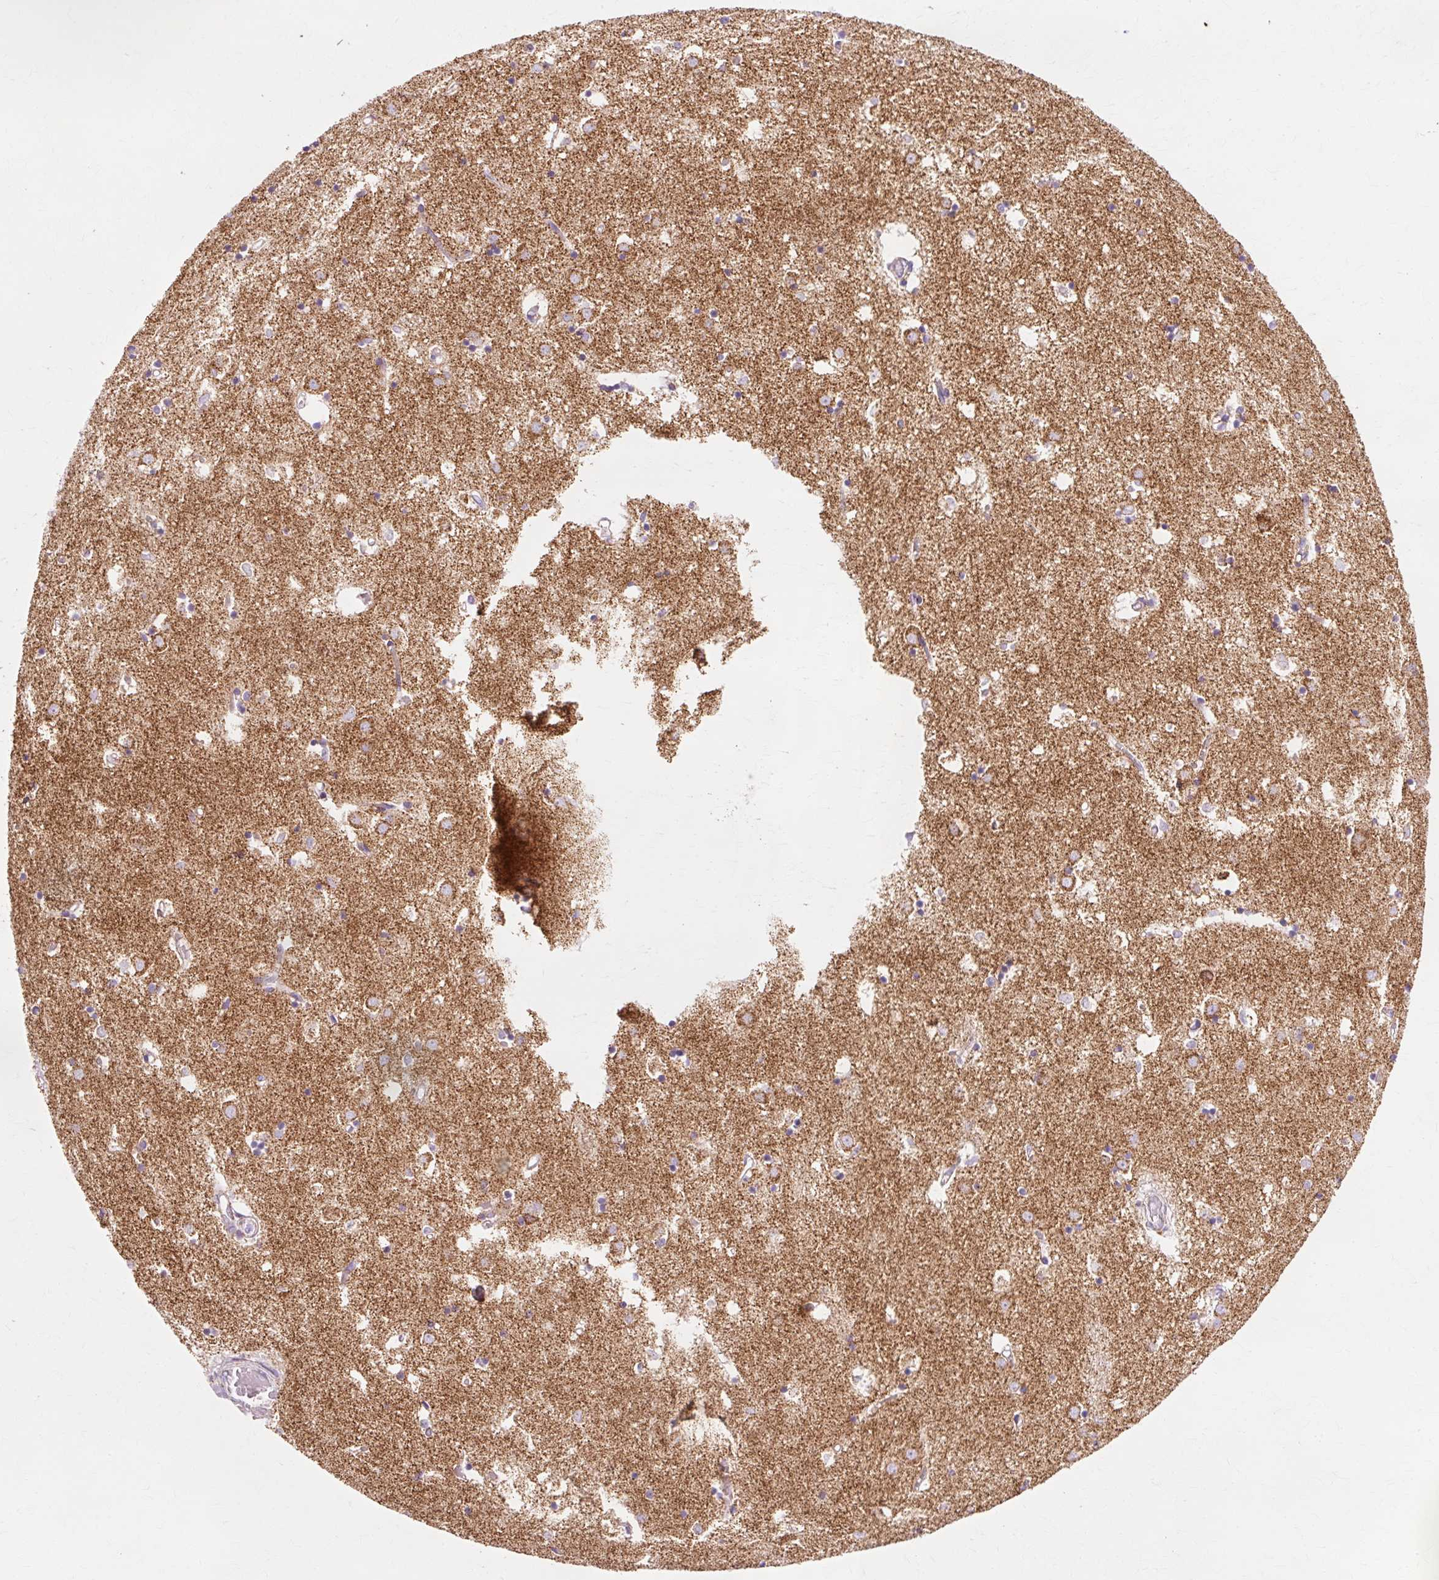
{"staining": {"intensity": "weak", "quantity": "<25%", "location": "cytoplasmic/membranous"}, "tissue": "caudate", "cell_type": "Glial cells", "image_type": "normal", "snomed": [{"axis": "morphology", "description": "Normal tissue, NOS"}, {"axis": "topography", "description": "Lateral ventricle wall"}], "caption": "High power microscopy micrograph of an immunohistochemistry micrograph of unremarkable caudate, revealing no significant staining in glial cells. (DAB immunohistochemistry (IHC), high magnification).", "gene": "ATP5PO", "patient": {"sex": "male", "age": 70}}